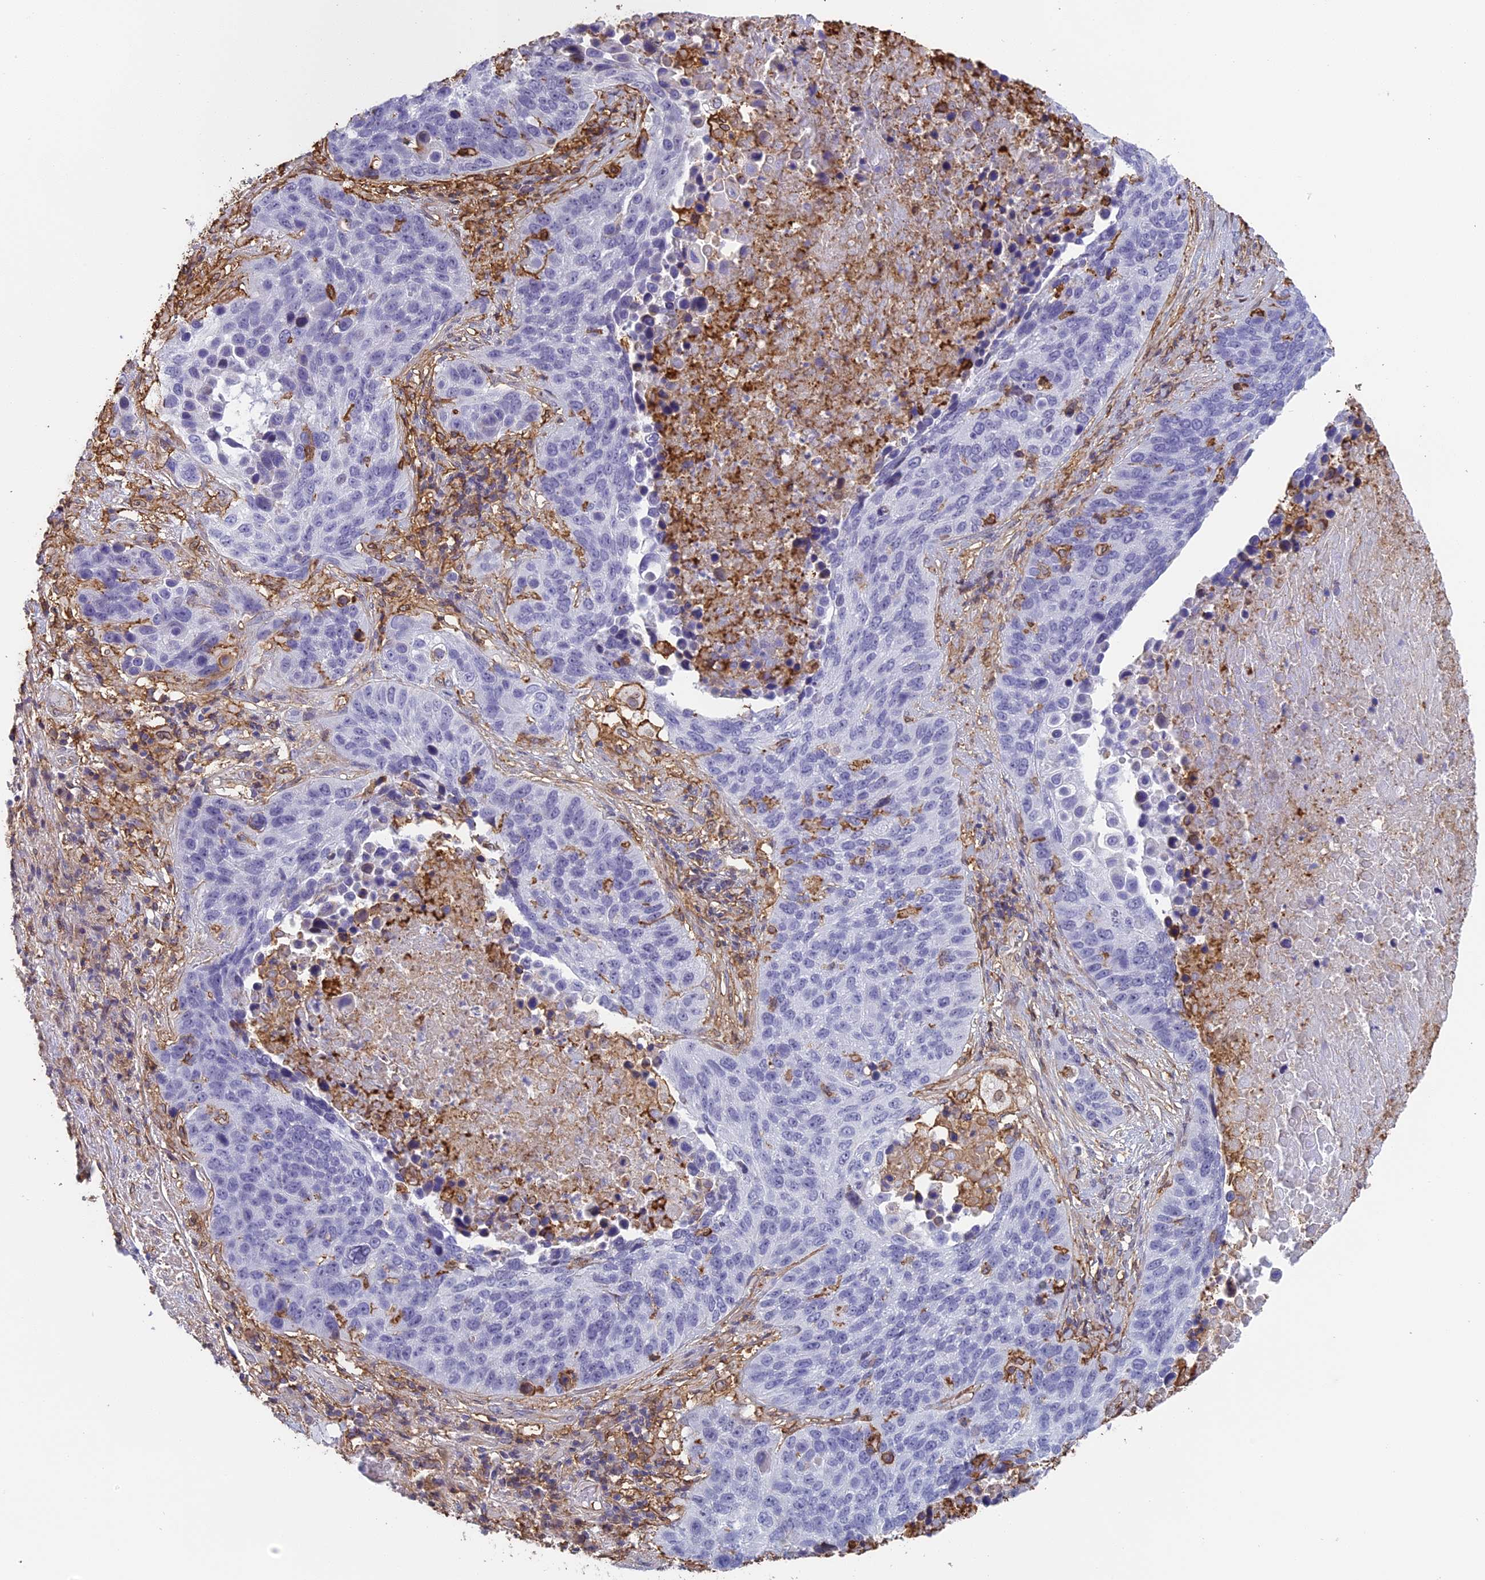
{"staining": {"intensity": "negative", "quantity": "none", "location": "none"}, "tissue": "lung cancer", "cell_type": "Tumor cells", "image_type": "cancer", "snomed": [{"axis": "morphology", "description": "Normal tissue, NOS"}, {"axis": "morphology", "description": "Squamous cell carcinoma, NOS"}, {"axis": "topography", "description": "Lymph node"}, {"axis": "topography", "description": "Lung"}], "caption": "High power microscopy micrograph of an immunohistochemistry (IHC) histopathology image of lung cancer (squamous cell carcinoma), revealing no significant staining in tumor cells.", "gene": "TMEM255B", "patient": {"sex": "male", "age": 66}}